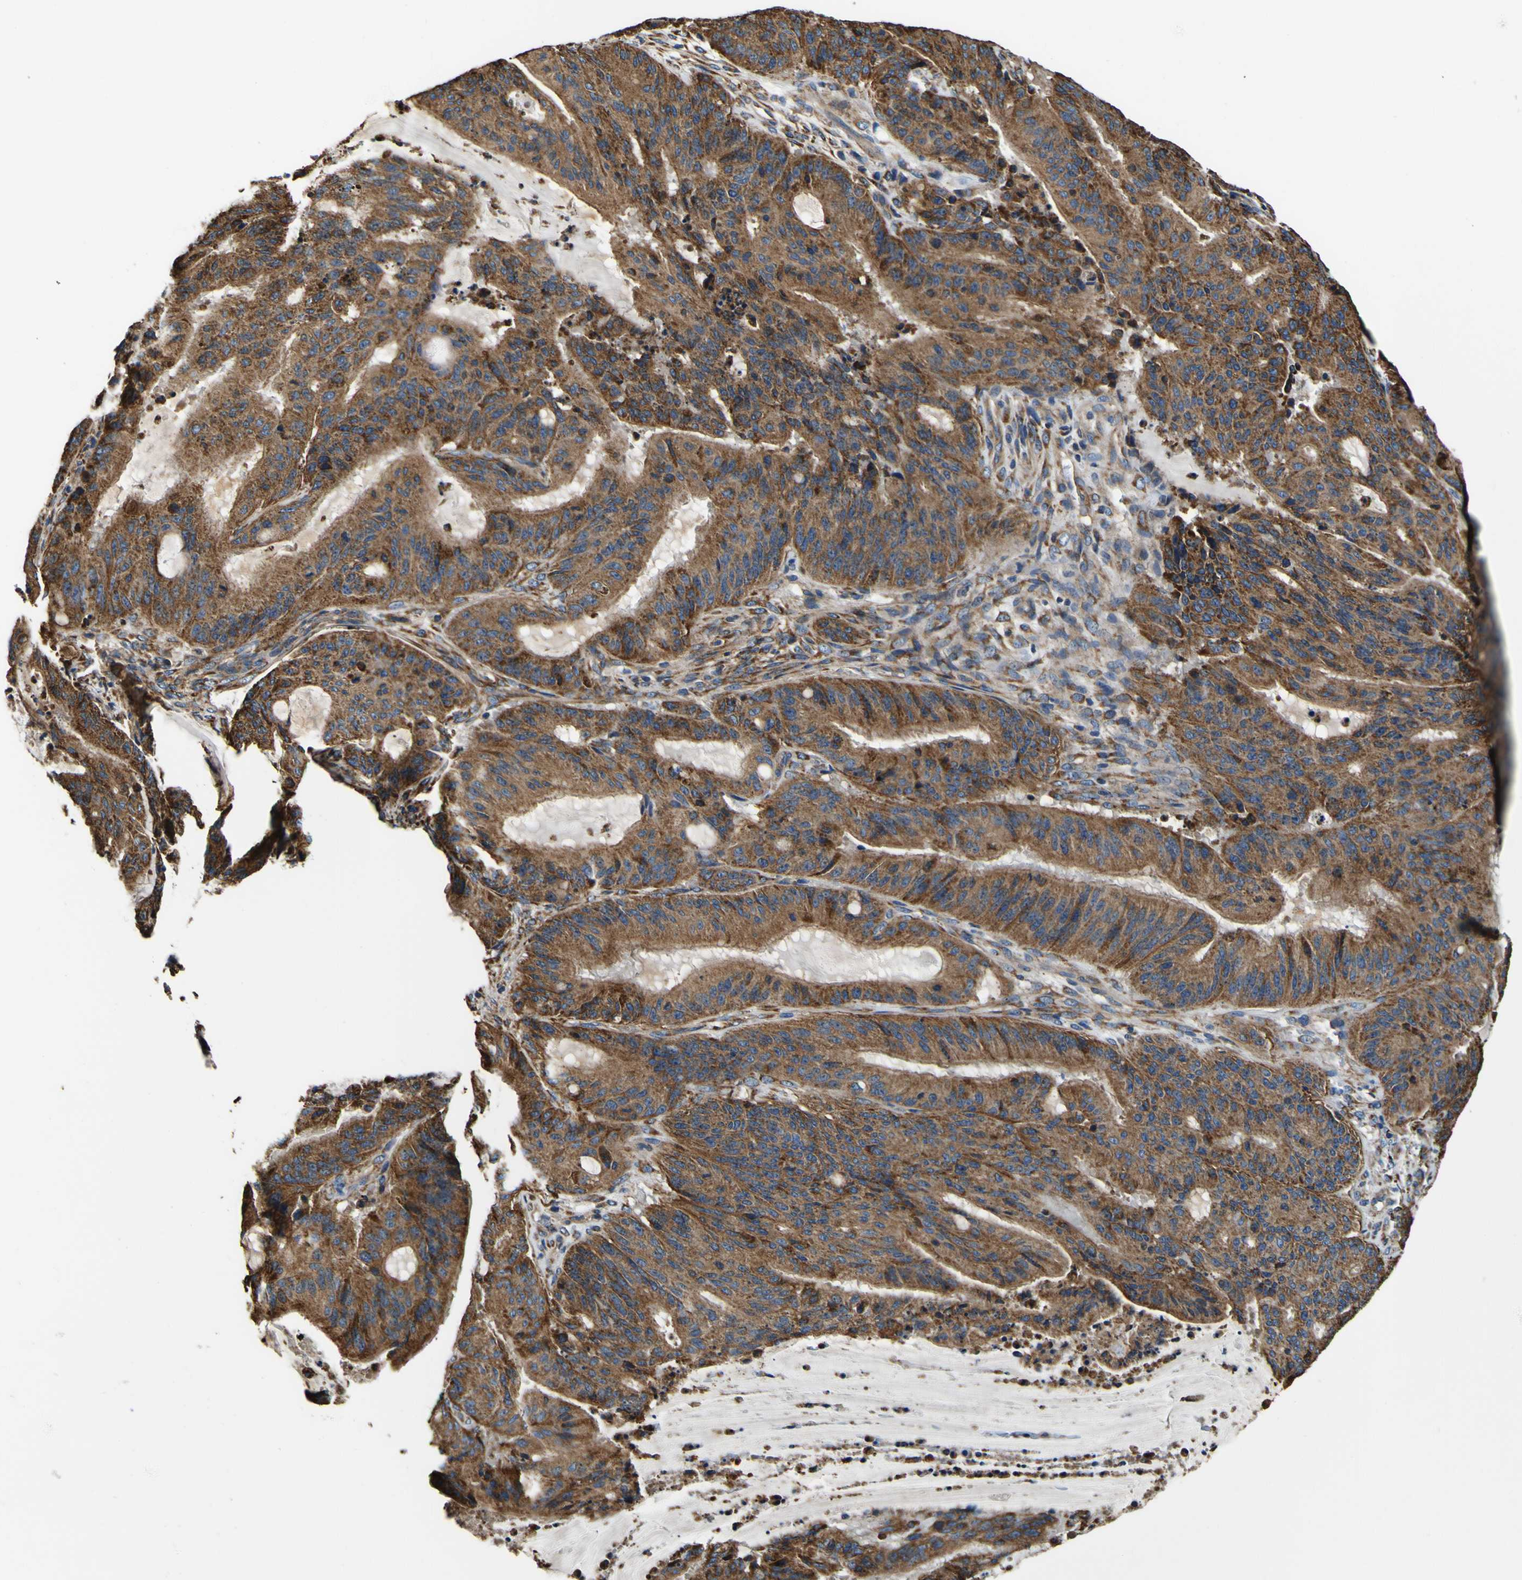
{"staining": {"intensity": "moderate", "quantity": ">75%", "location": "cytoplasmic/membranous"}, "tissue": "liver cancer", "cell_type": "Tumor cells", "image_type": "cancer", "snomed": [{"axis": "morphology", "description": "Cholangiocarcinoma"}, {"axis": "topography", "description": "Liver"}], "caption": "This histopathology image exhibits liver cancer (cholangiocarcinoma) stained with immunohistochemistry (IHC) to label a protein in brown. The cytoplasmic/membranous of tumor cells show moderate positivity for the protein. Nuclei are counter-stained blue.", "gene": "INPP5A", "patient": {"sex": "female", "age": 73}}